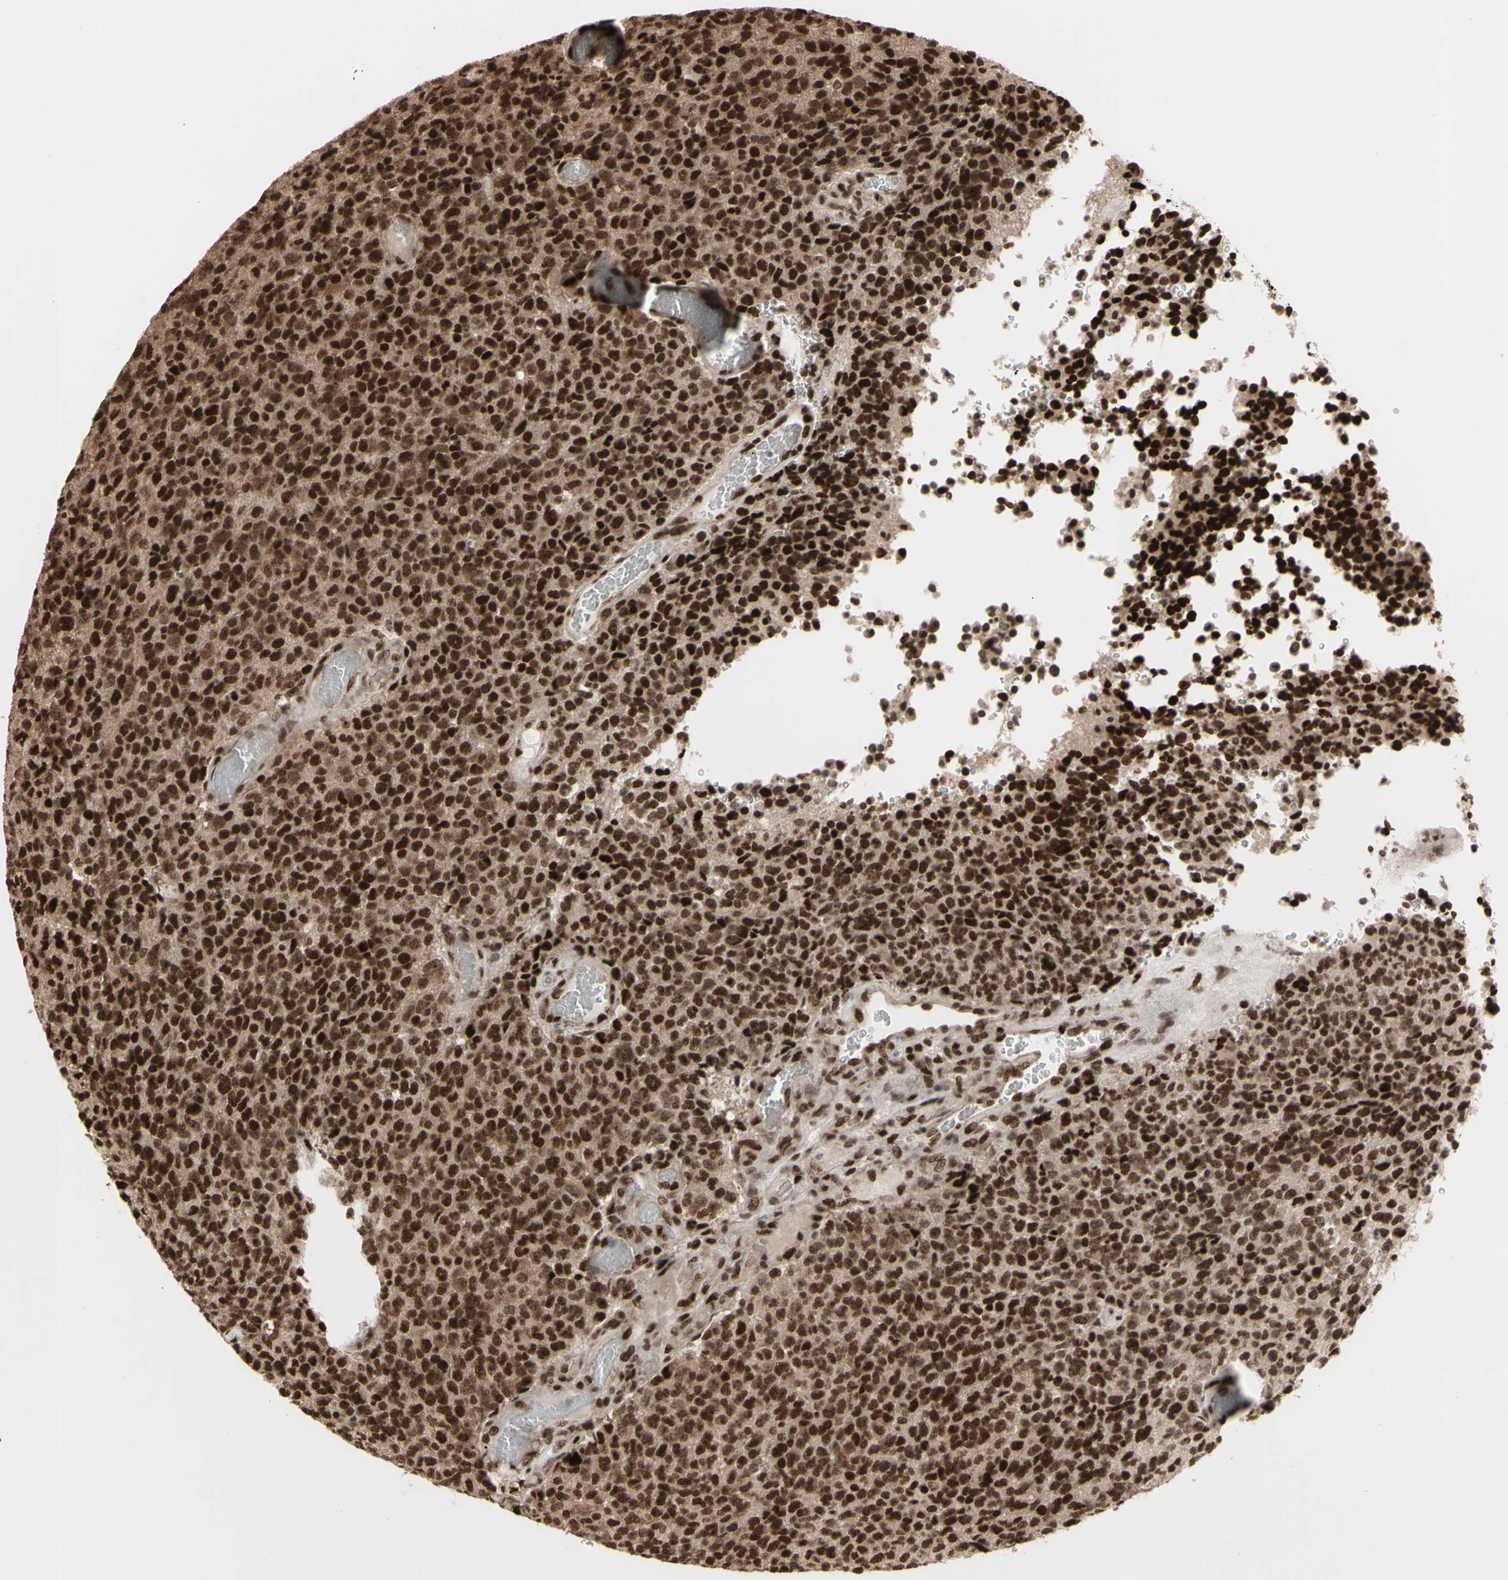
{"staining": {"intensity": "strong", "quantity": ">75%", "location": "nuclear"}, "tissue": "glioma", "cell_type": "Tumor cells", "image_type": "cancer", "snomed": [{"axis": "morphology", "description": "Glioma, malignant, High grade"}, {"axis": "topography", "description": "pancreas cauda"}], "caption": "Approximately >75% of tumor cells in glioma reveal strong nuclear protein positivity as visualized by brown immunohistochemical staining.", "gene": "CBX1", "patient": {"sex": "male", "age": 60}}